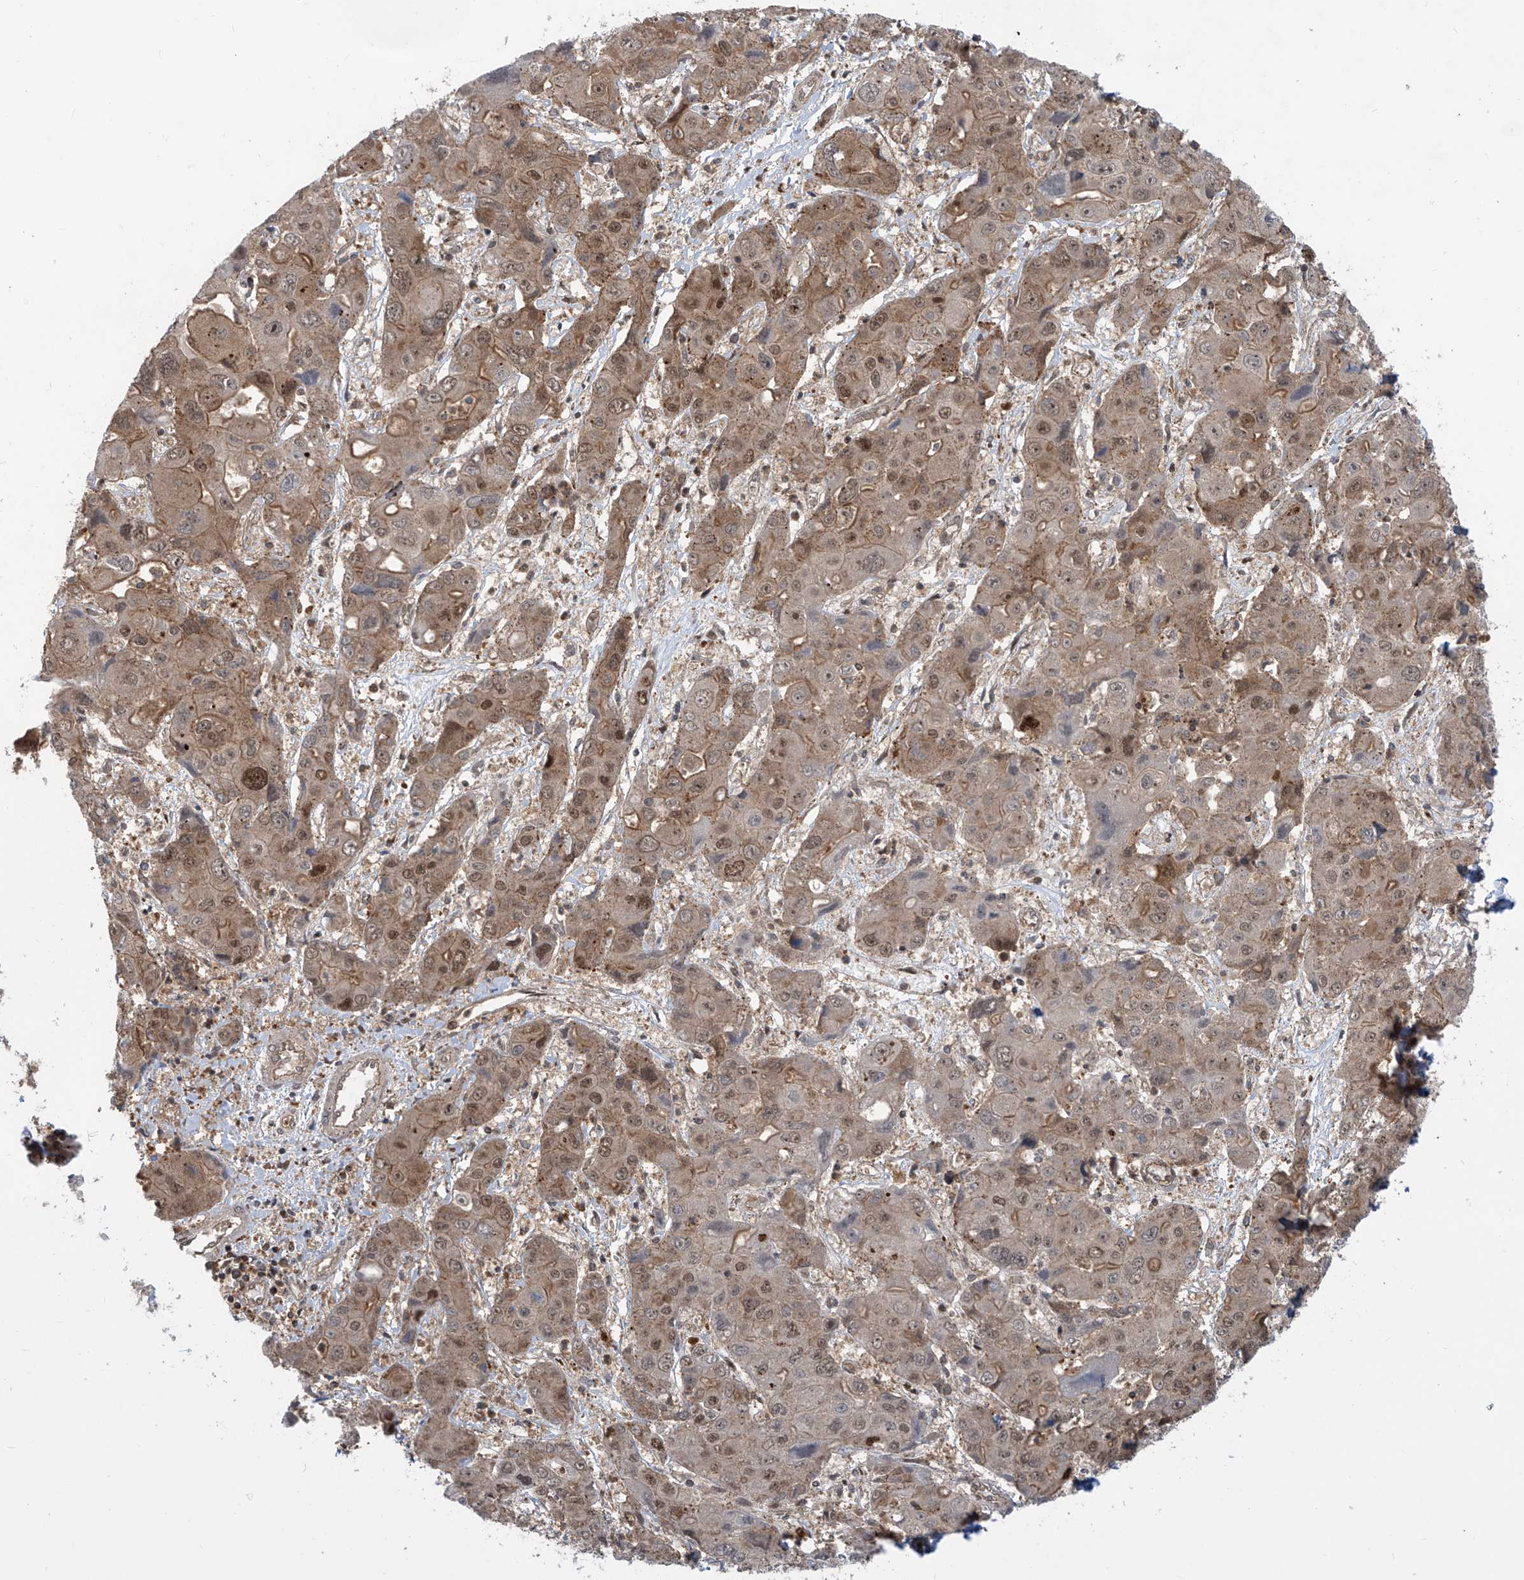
{"staining": {"intensity": "moderate", "quantity": "25%-75%", "location": "cytoplasmic/membranous,nuclear"}, "tissue": "liver cancer", "cell_type": "Tumor cells", "image_type": "cancer", "snomed": [{"axis": "morphology", "description": "Cholangiocarcinoma"}, {"axis": "topography", "description": "Liver"}], "caption": "Brown immunohistochemical staining in liver cancer (cholangiocarcinoma) reveals moderate cytoplasmic/membranous and nuclear expression in approximately 25%-75% of tumor cells.", "gene": "LAGE3", "patient": {"sex": "male", "age": 67}}